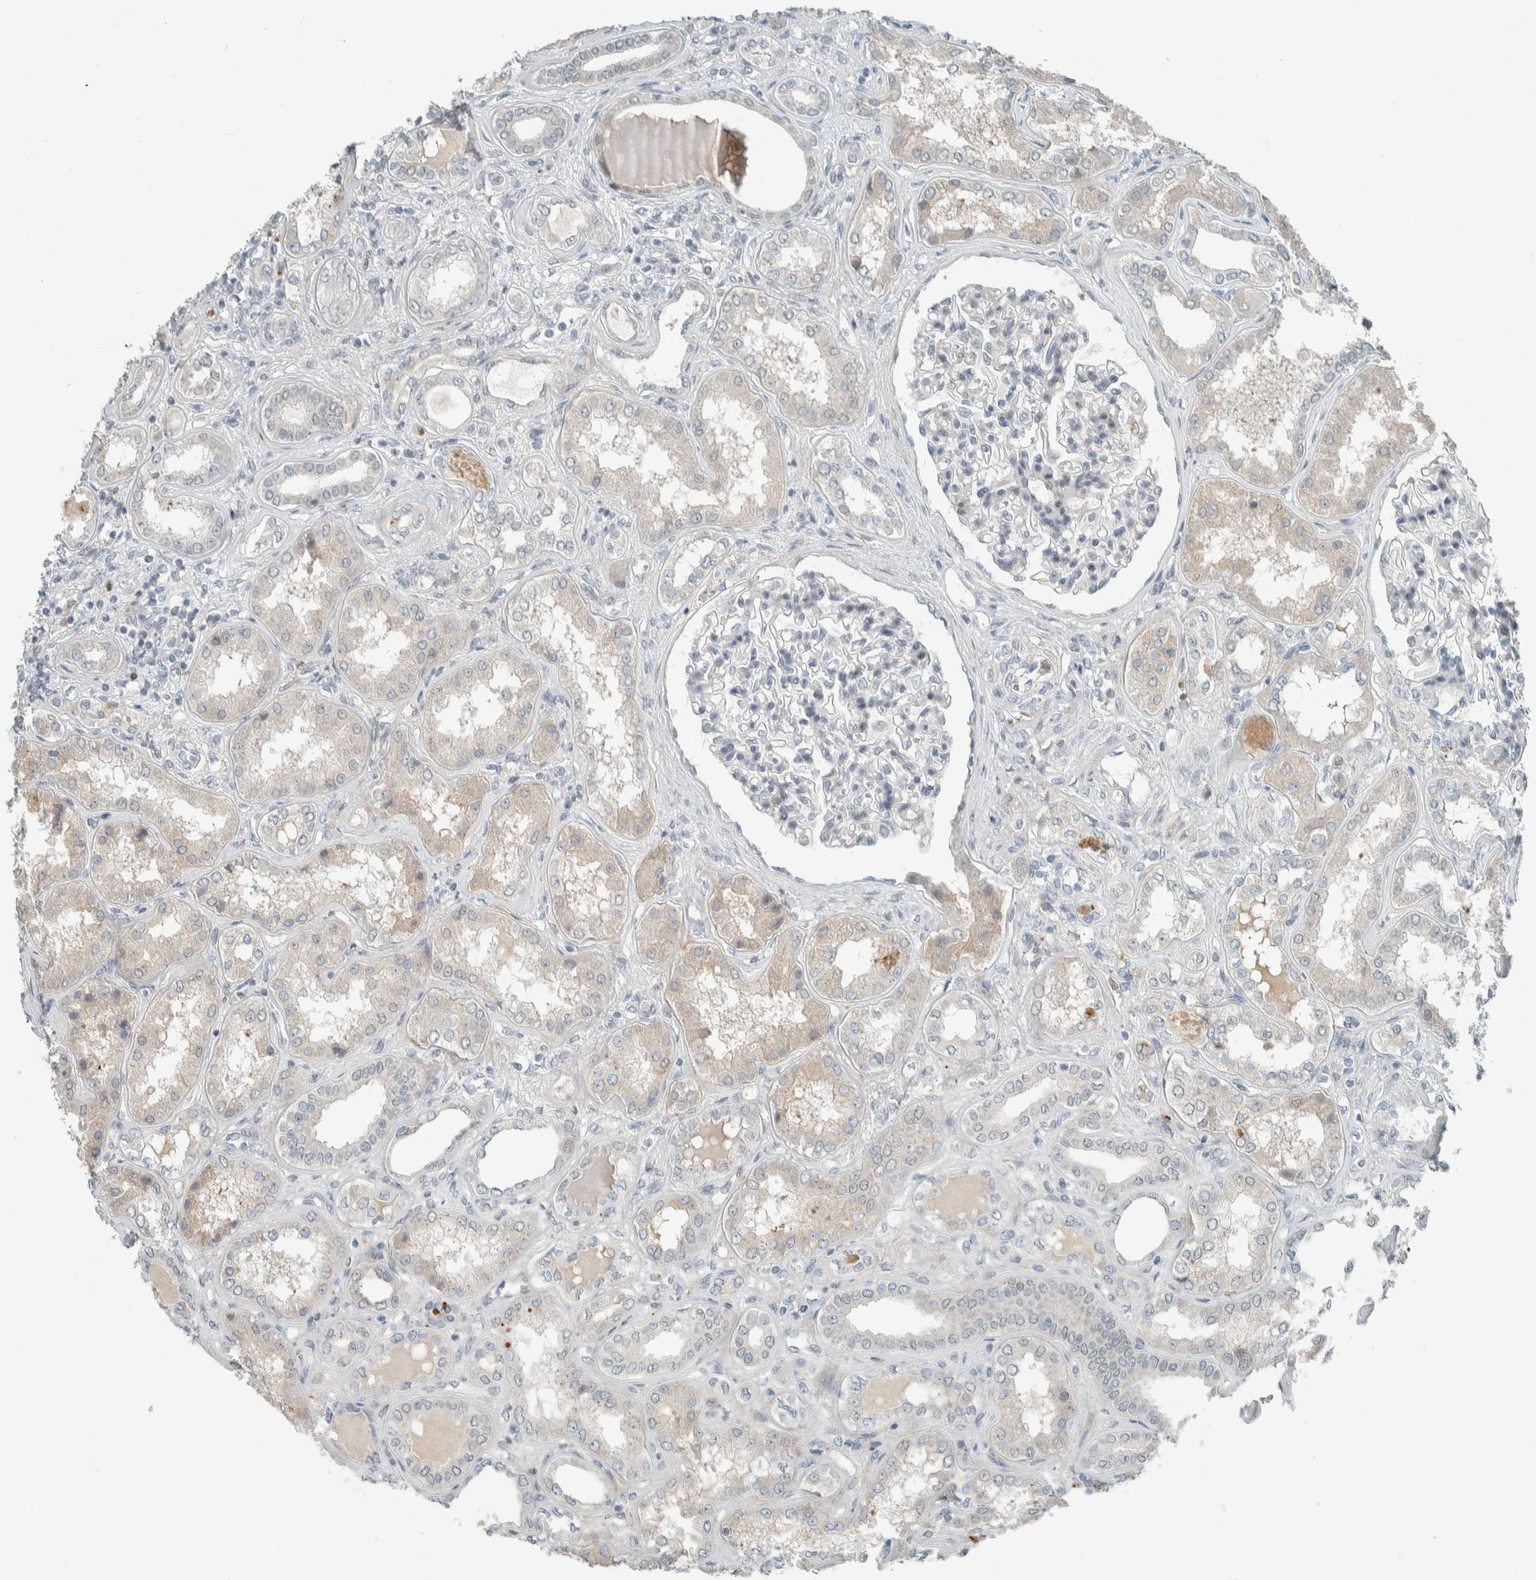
{"staining": {"intensity": "negative", "quantity": "none", "location": "none"}, "tissue": "kidney", "cell_type": "Cells in glomeruli", "image_type": "normal", "snomed": [{"axis": "morphology", "description": "Normal tissue, NOS"}, {"axis": "topography", "description": "Kidney"}], "caption": "A micrograph of kidney stained for a protein shows no brown staining in cells in glomeruli.", "gene": "CERCAM", "patient": {"sex": "female", "age": 56}}